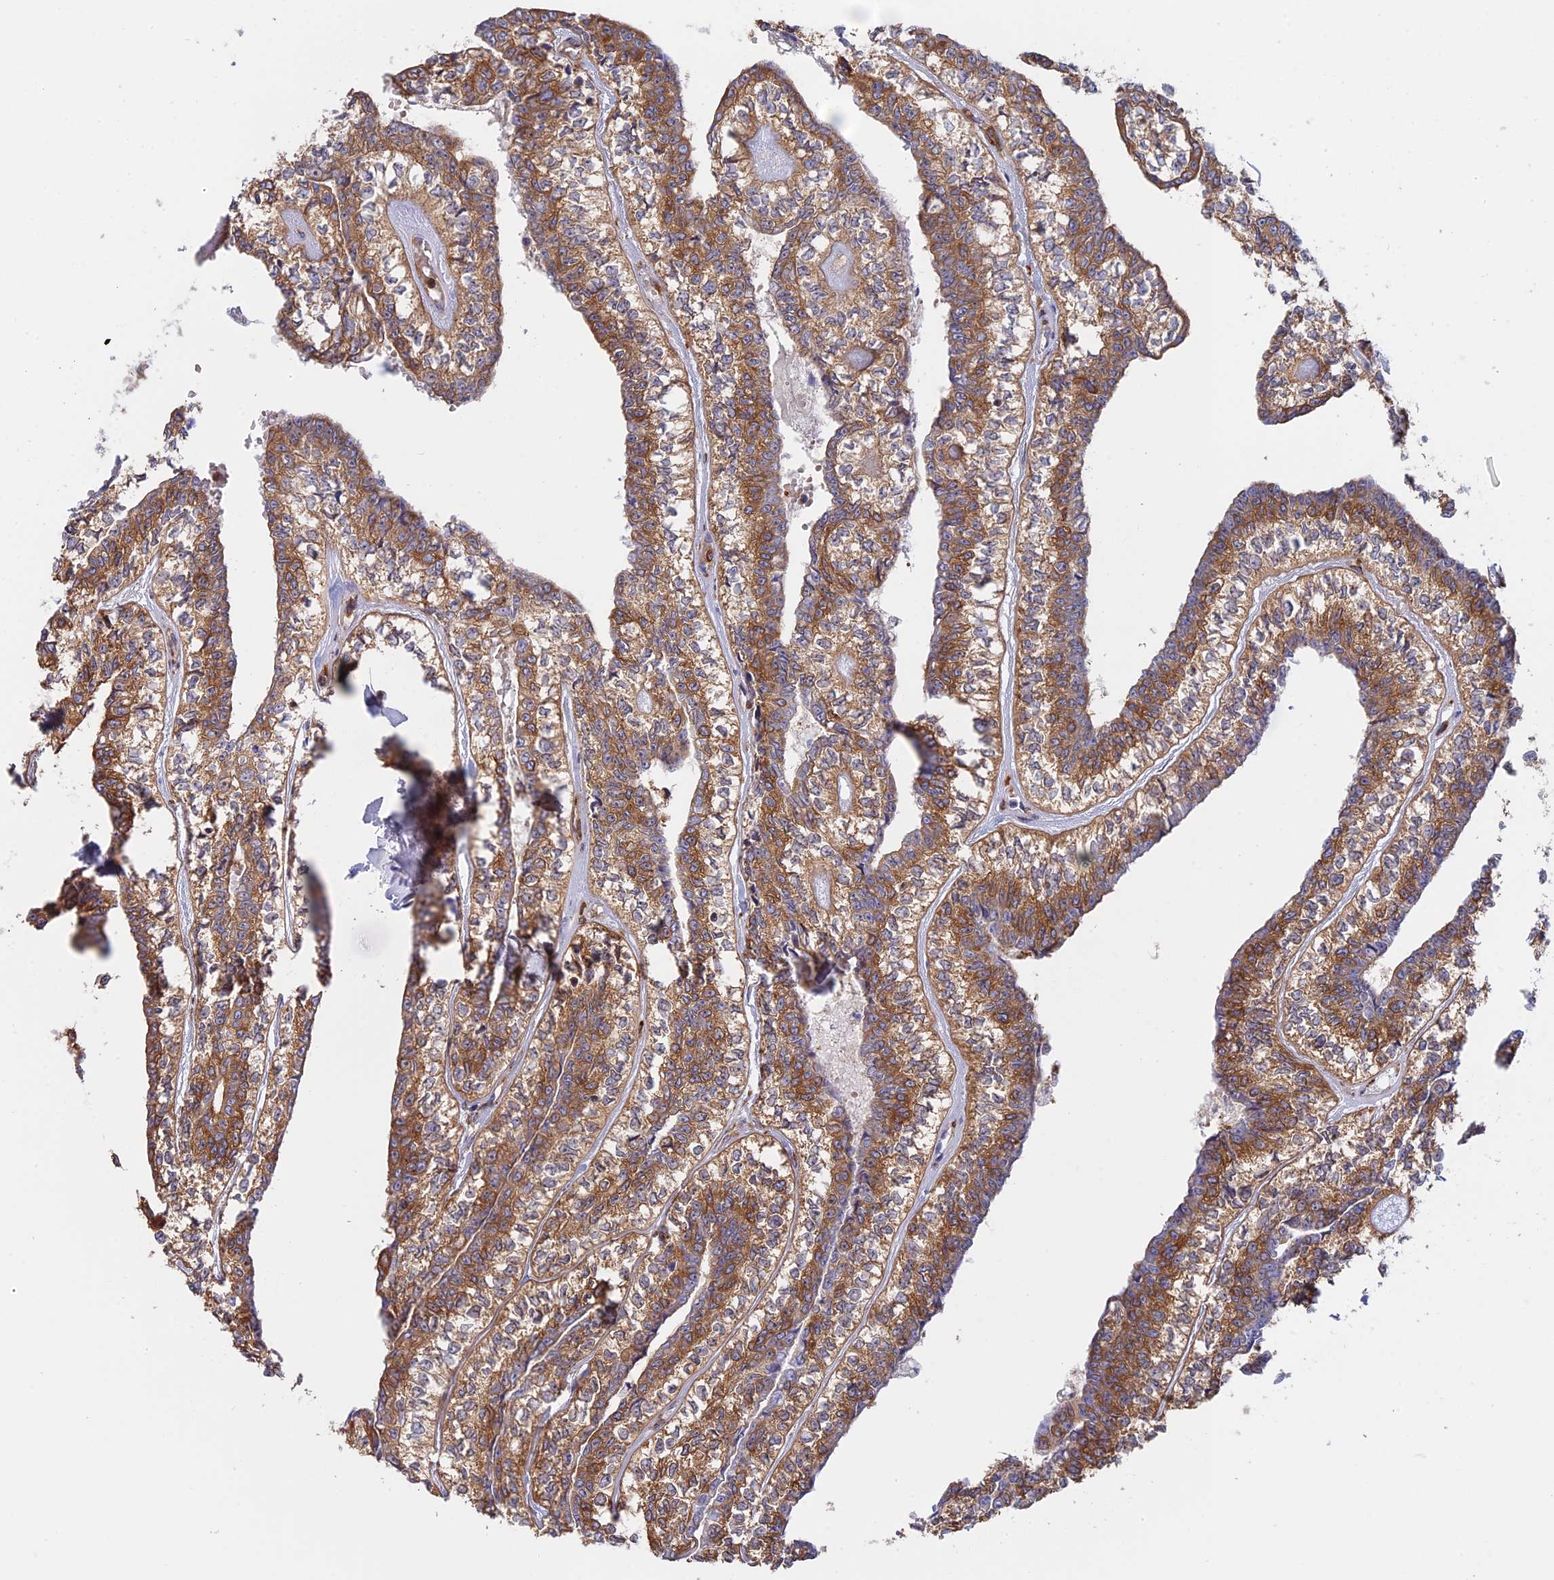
{"staining": {"intensity": "moderate", "quantity": ">75%", "location": "cytoplasmic/membranous"}, "tissue": "head and neck cancer", "cell_type": "Tumor cells", "image_type": "cancer", "snomed": [{"axis": "morphology", "description": "Adenocarcinoma, NOS"}, {"axis": "topography", "description": "Head-Neck"}], "caption": "Protein staining by immunohistochemistry (IHC) demonstrates moderate cytoplasmic/membranous expression in about >75% of tumor cells in head and neck cancer (adenocarcinoma).", "gene": "GMIP", "patient": {"sex": "female", "age": 73}}